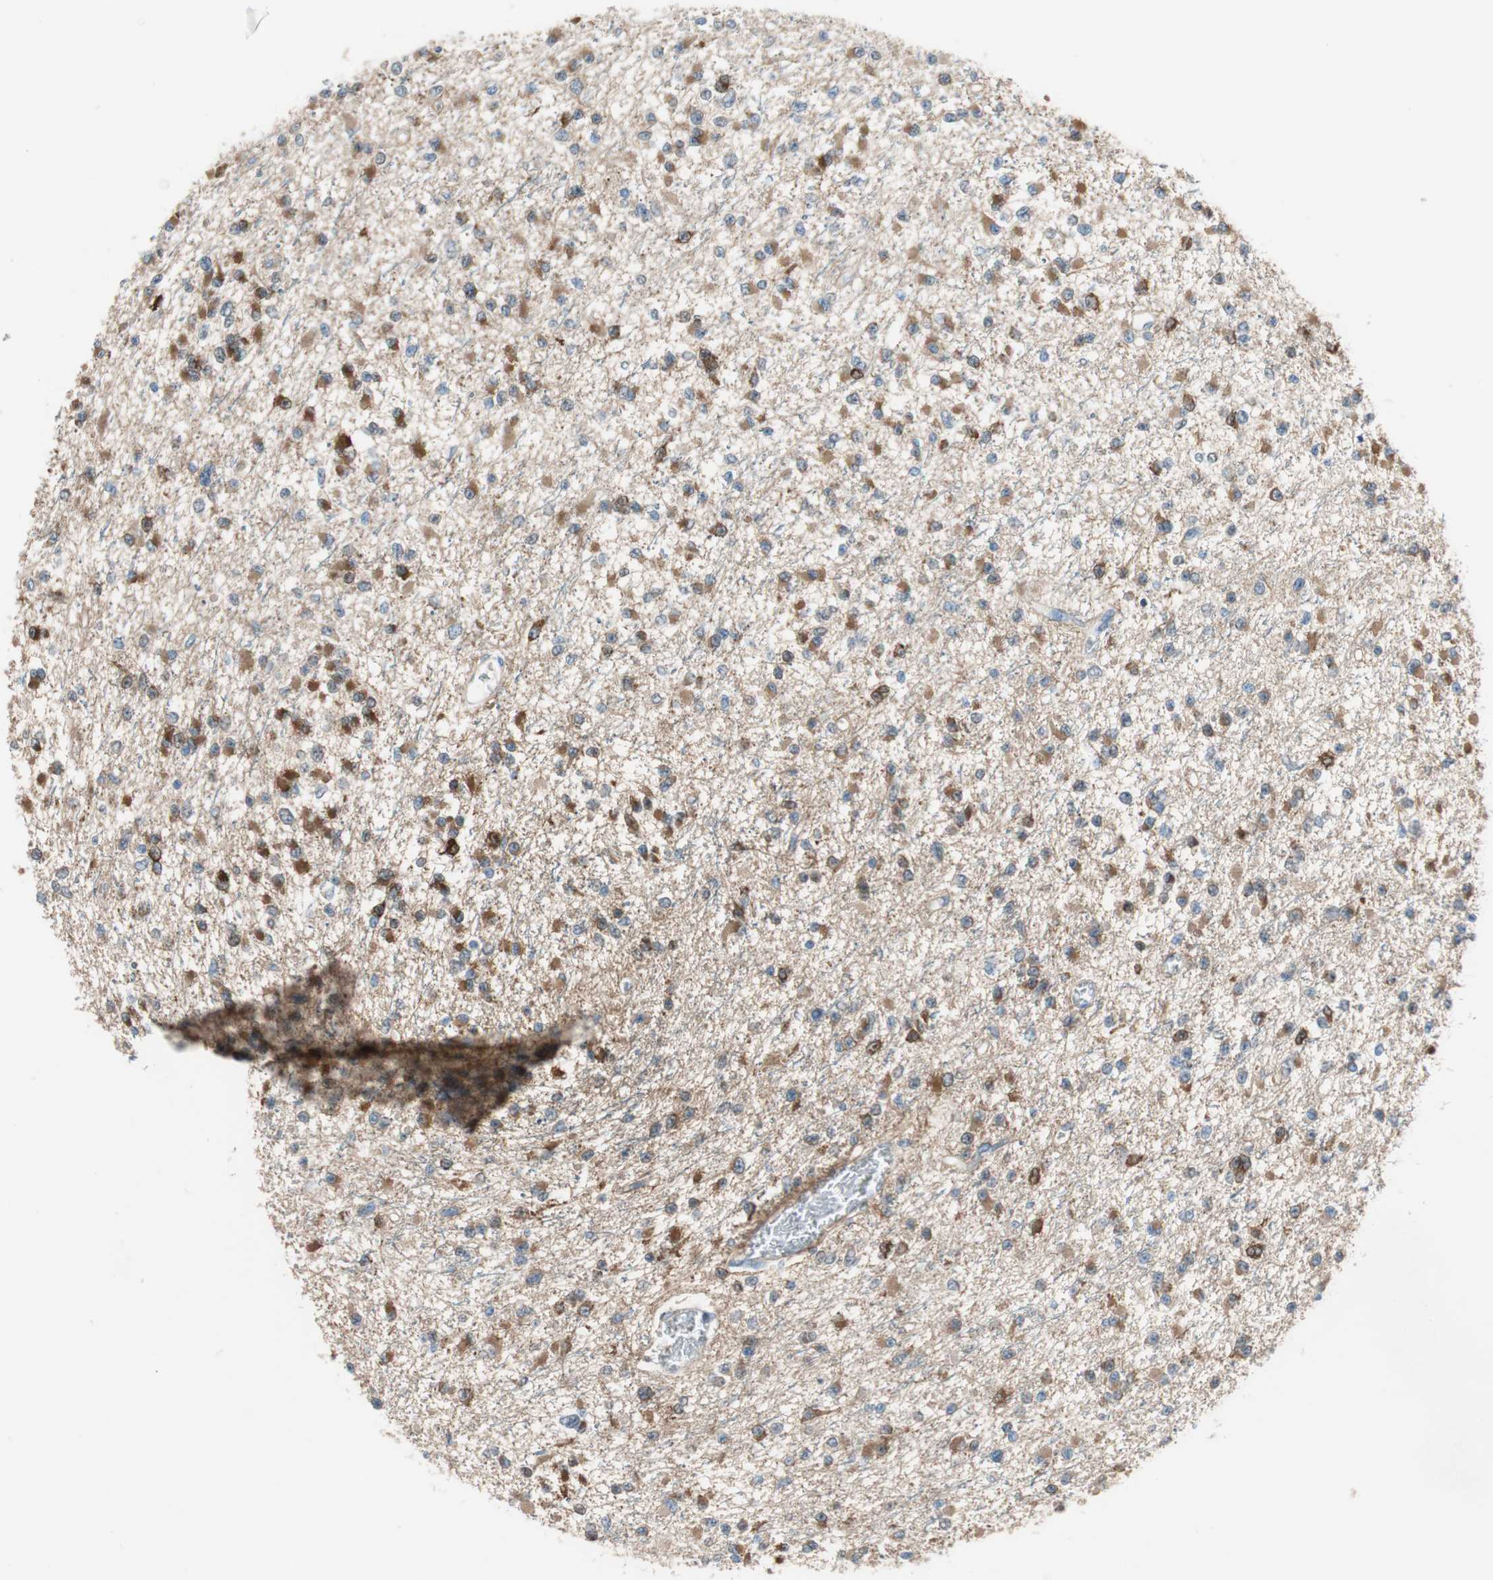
{"staining": {"intensity": "moderate", "quantity": "25%-75%", "location": "cytoplasmic/membranous"}, "tissue": "glioma", "cell_type": "Tumor cells", "image_type": "cancer", "snomed": [{"axis": "morphology", "description": "Glioma, malignant, Low grade"}, {"axis": "topography", "description": "Brain"}], "caption": "Human malignant glioma (low-grade) stained with a protein marker reveals moderate staining in tumor cells.", "gene": "GLUL", "patient": {"sex": "female", "age": 22}}